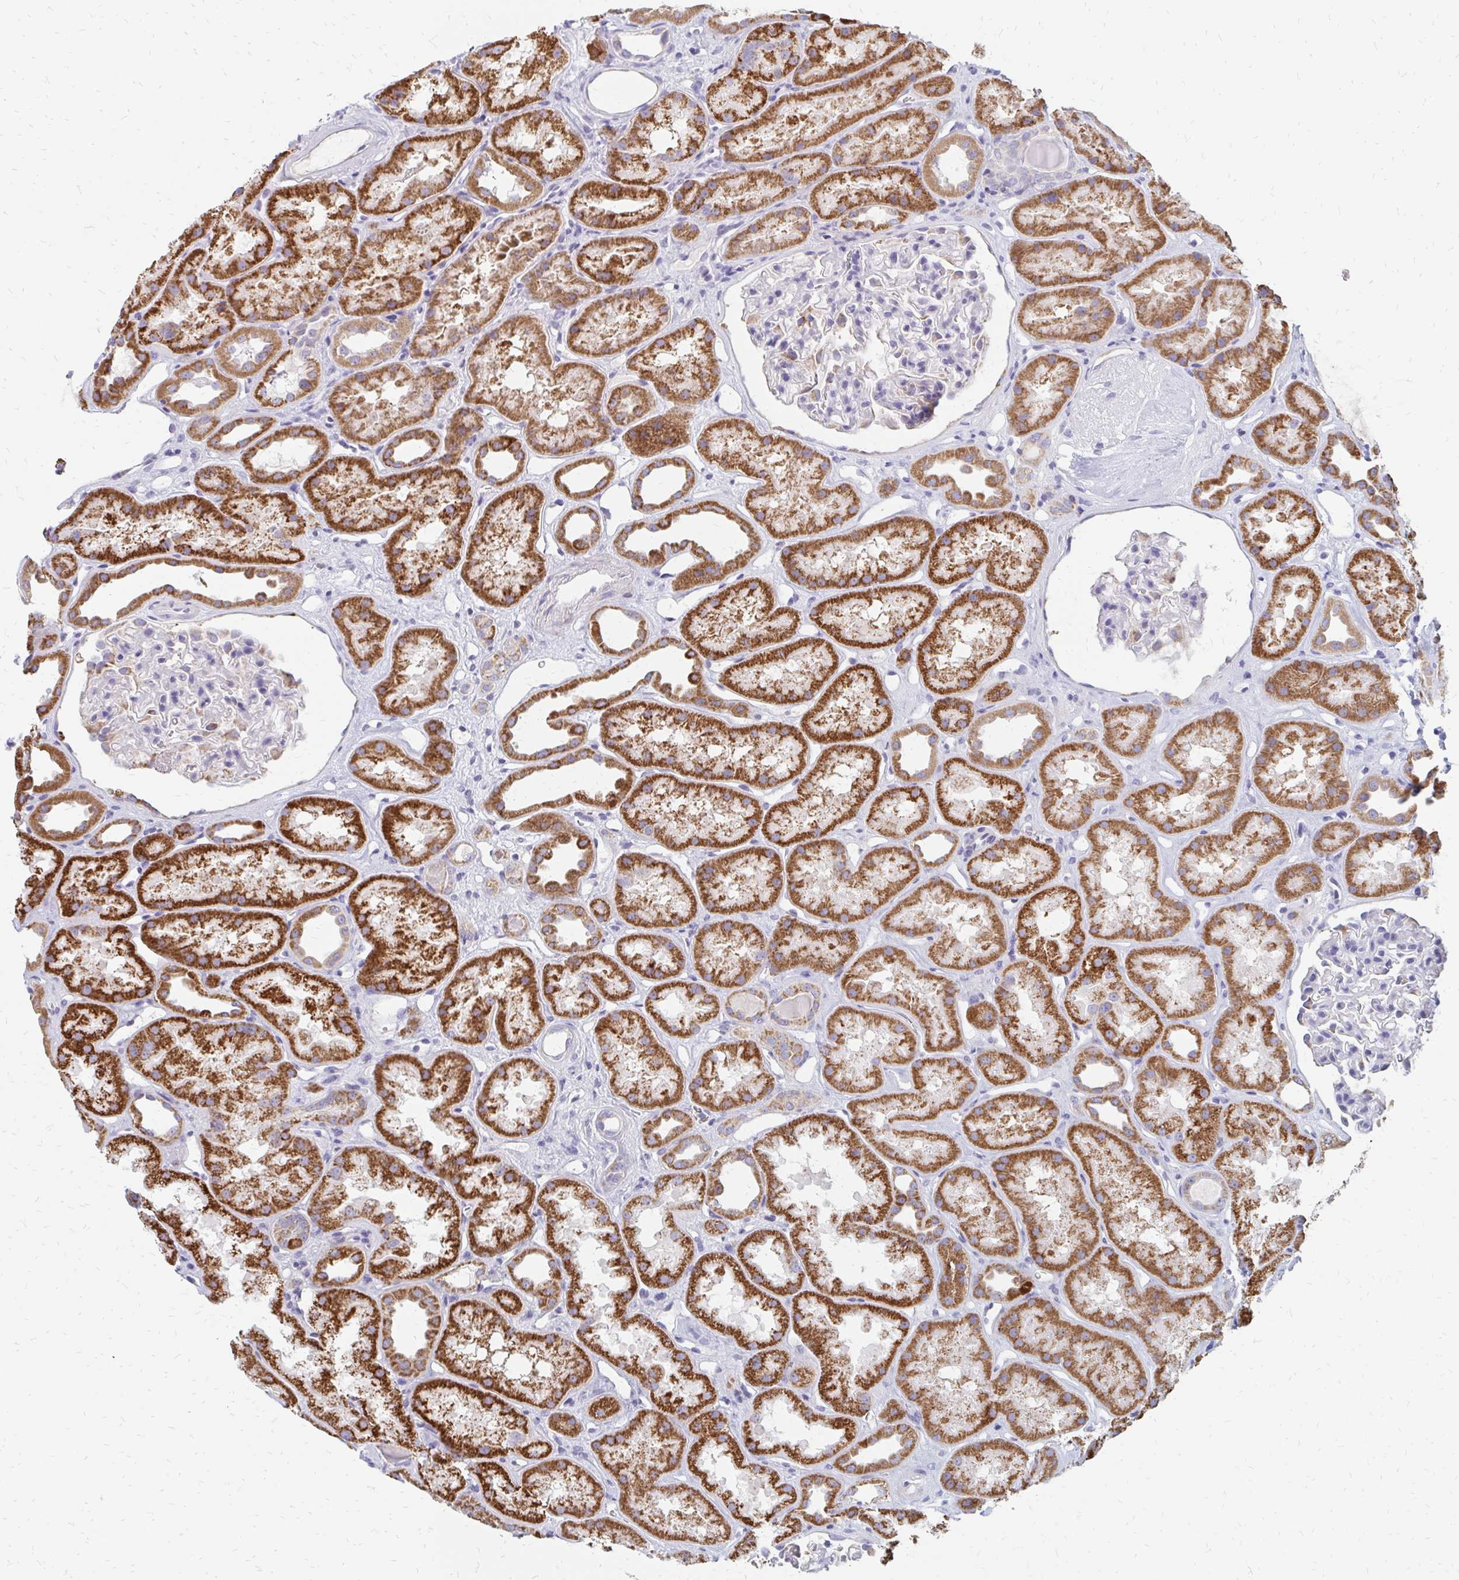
{"staining": {"intensity": "weak", "quantity": "<25%", "location": "cytoplasmic/membranous"}, "tissue": "kidney", "cell_type": "Cells in glomeruli", "image_type": "normal", "snomed": [{"axis": "morphology", "description": "Normal tissue, NOS"}, {"axis": "topography", "description": "Kidney"}], "caption": "Immunohistochemistry (IHC) of unremarkable kidney shows no positivity in cells in glomeruli.", "gene": "OR10V1", "patient": {"sex": "male", "age": 61}}